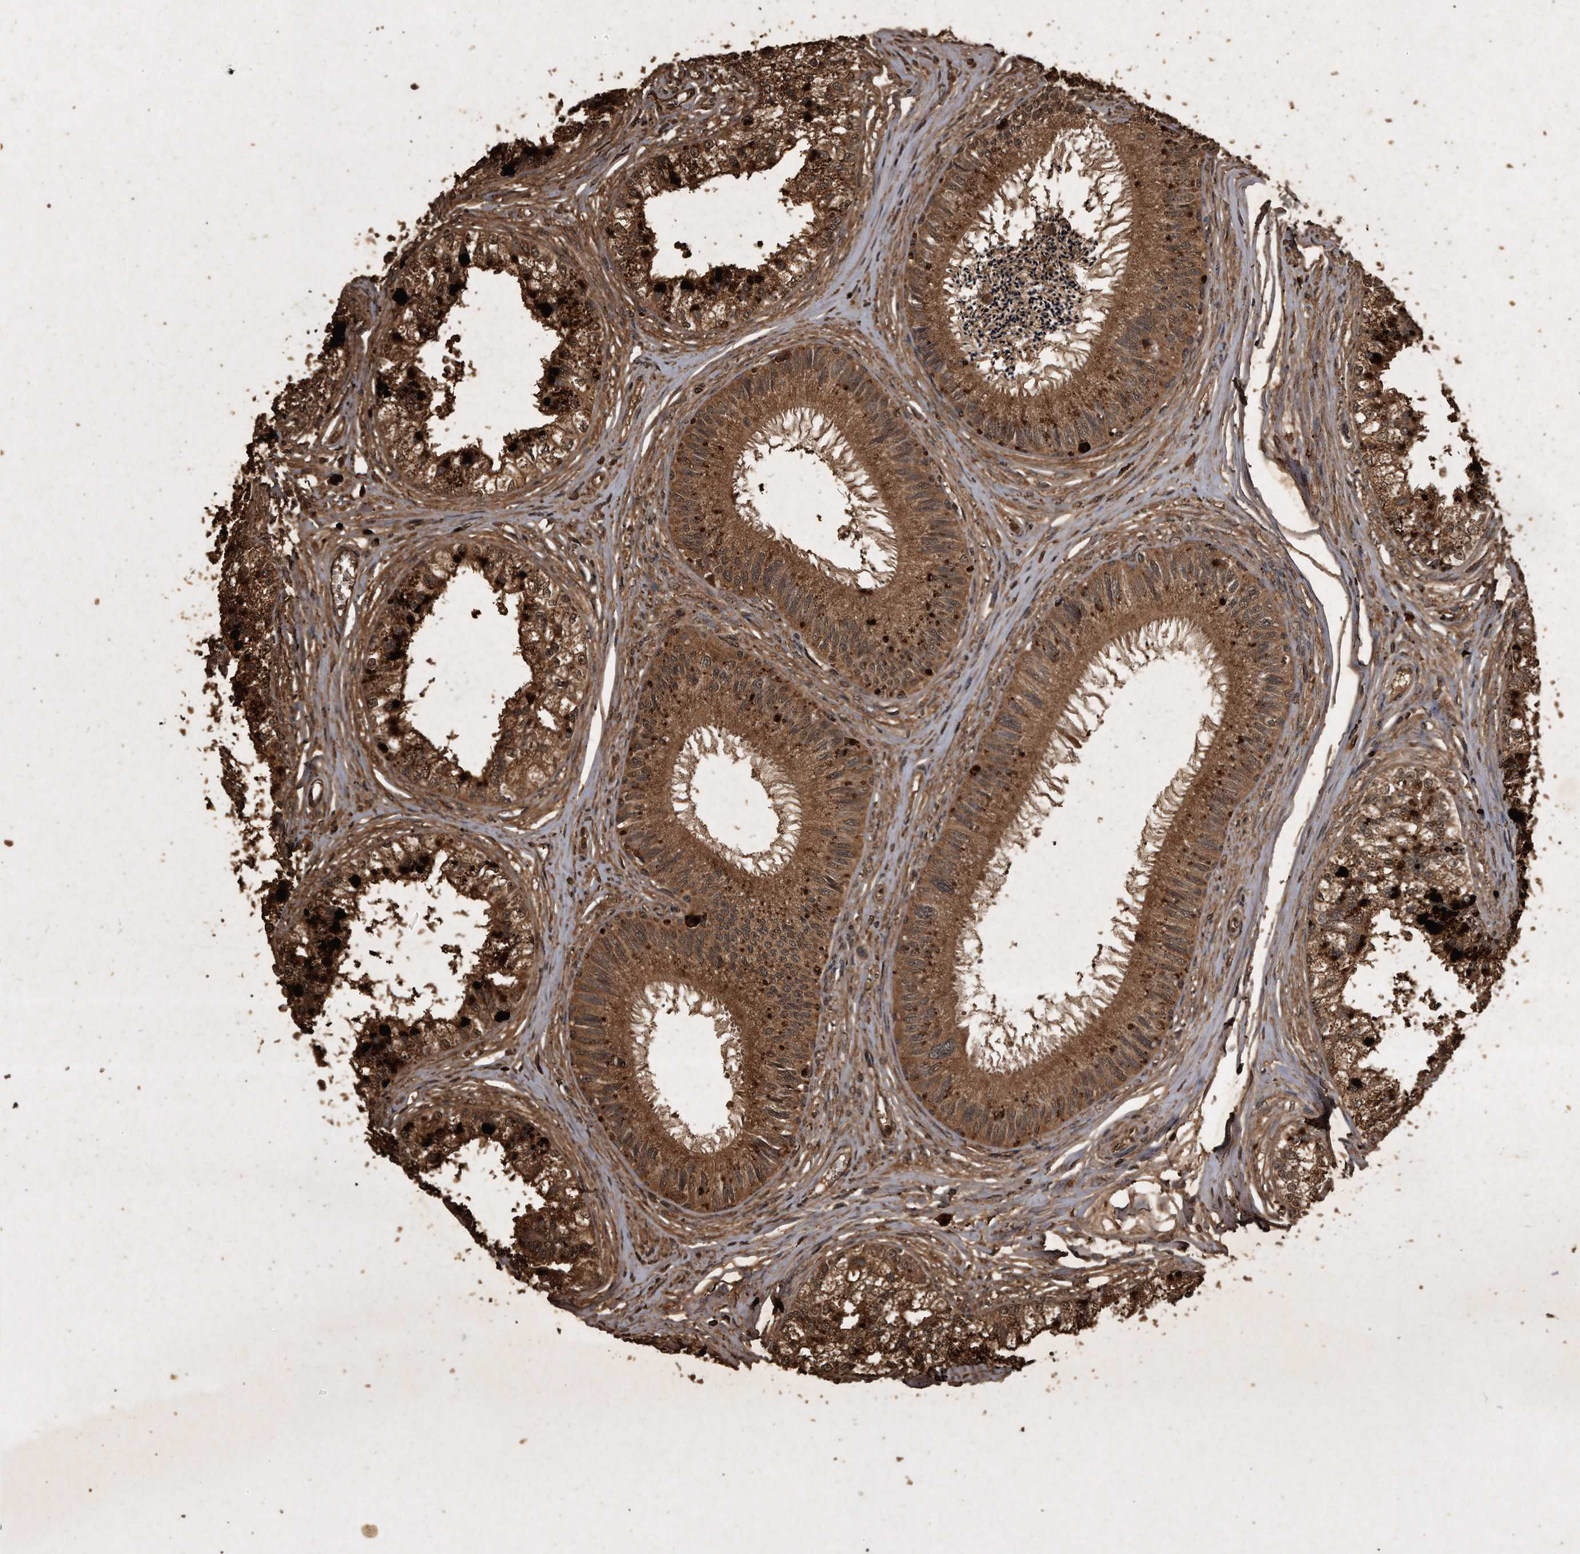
{"staining": {"intensity": "moderate", "quantity": ">75%", "location": "cytoplasmic/membranous"}, "tissue": "epididymis", "cell_type": "Glandular cells", "image_type": "normal", "snomed": [{"axis": "morphology", "description": "Normal tissue, NOS"}, {"axis": "topography", "description": "Epididymis"}], "caption": "Brown immunohistochemical staining in benign human epididymis displays moderate cytoplasmic/membranous staining in approximately >75% of glandular cells. (DAB (3,3'-diaminobenzidine) IHC with brightfield microscopy, high magnification).", "gene": "CFLAR", "patient": {"sex": "male", "age": 79}}